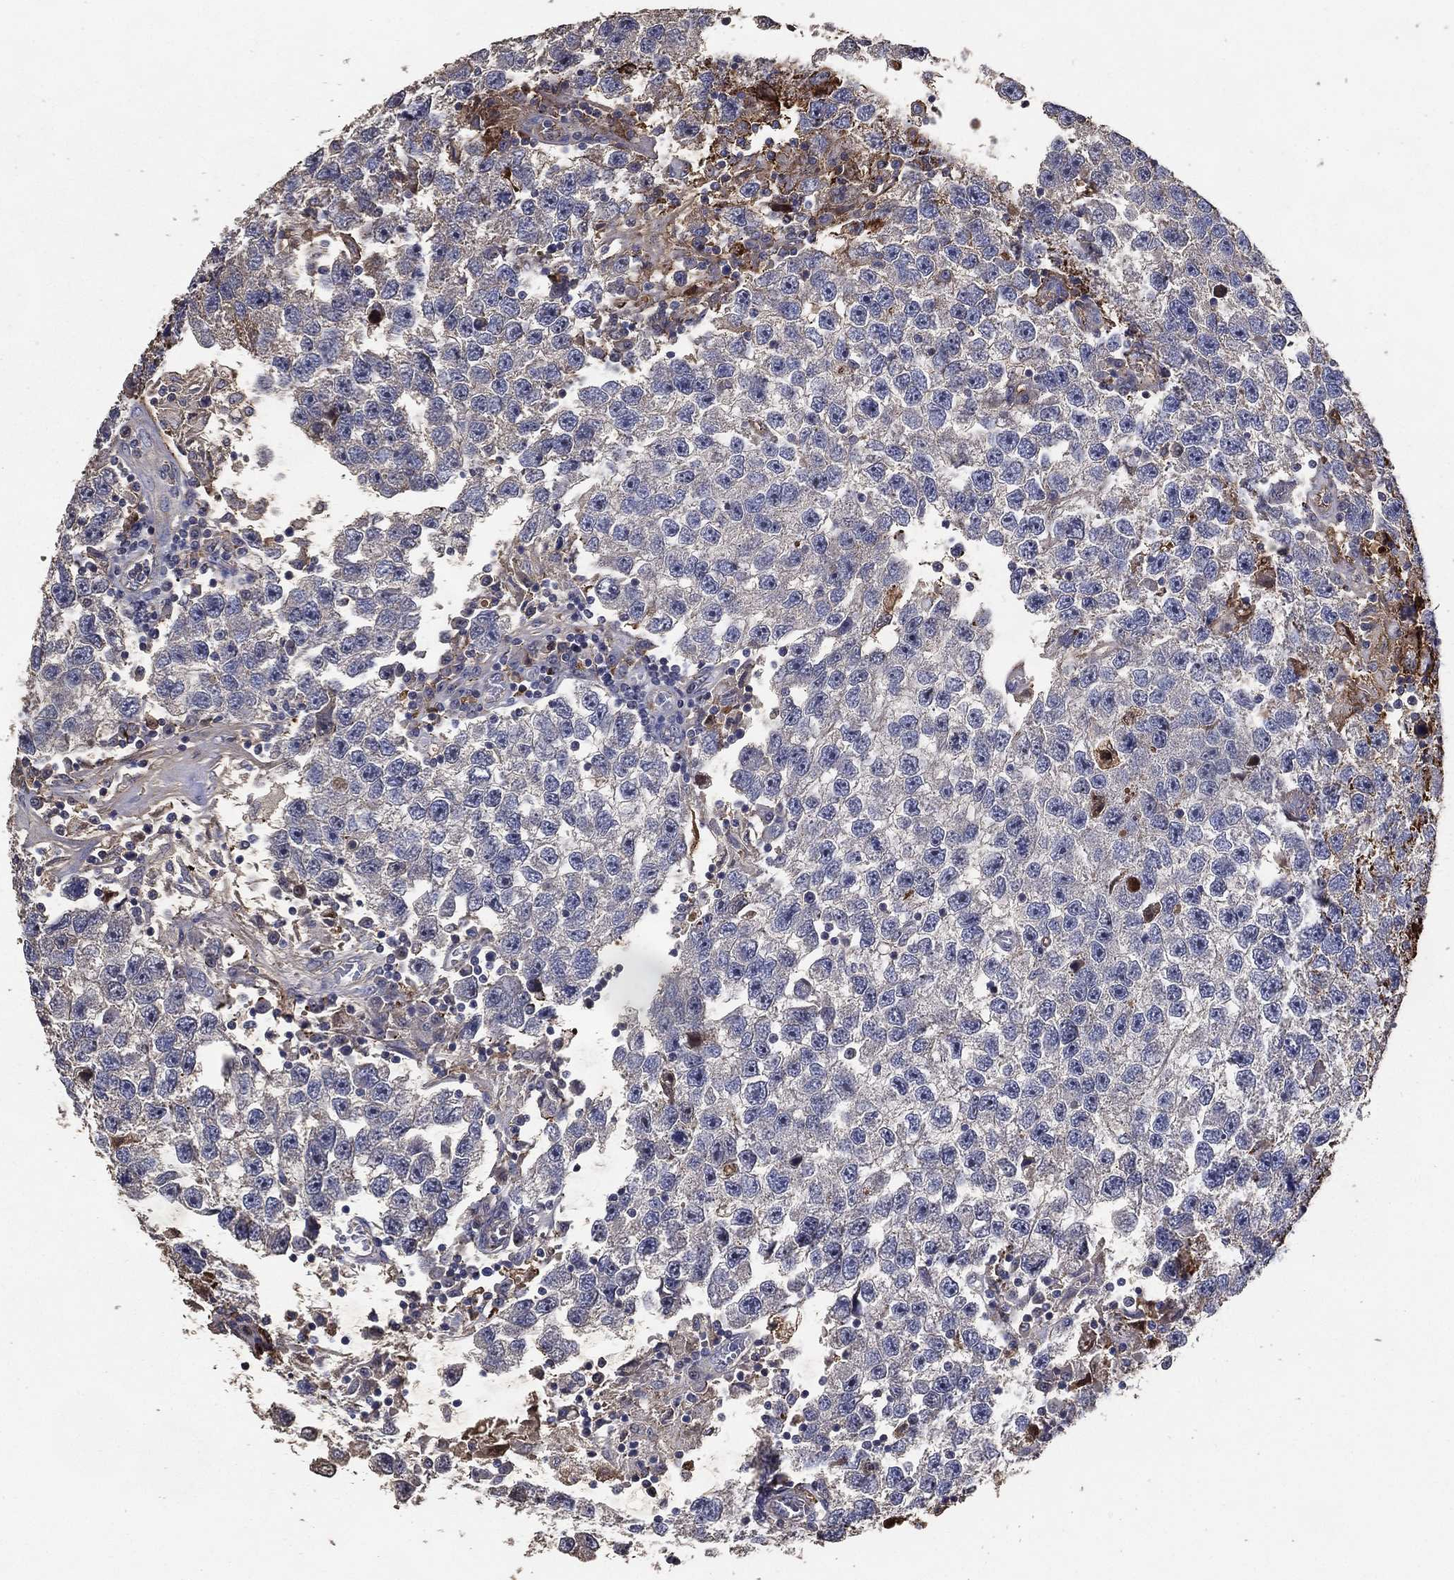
{"staining": {"intensity": "negative", "quantity": "none", "location": "none"}, "tissue": "testis cancer", "cell_type": "Tumor cells", "image_type": "cancer", "snomed": [{"axis": "morphology", "description": "Seminoma, NOS"}, {"axis": "topography", "description": "Testis"}], "caption": "Tumor cells show no significant positivity in testis cancer.", "gene": "EFNA1", "patient": {"sex": "male", "age": 26}}